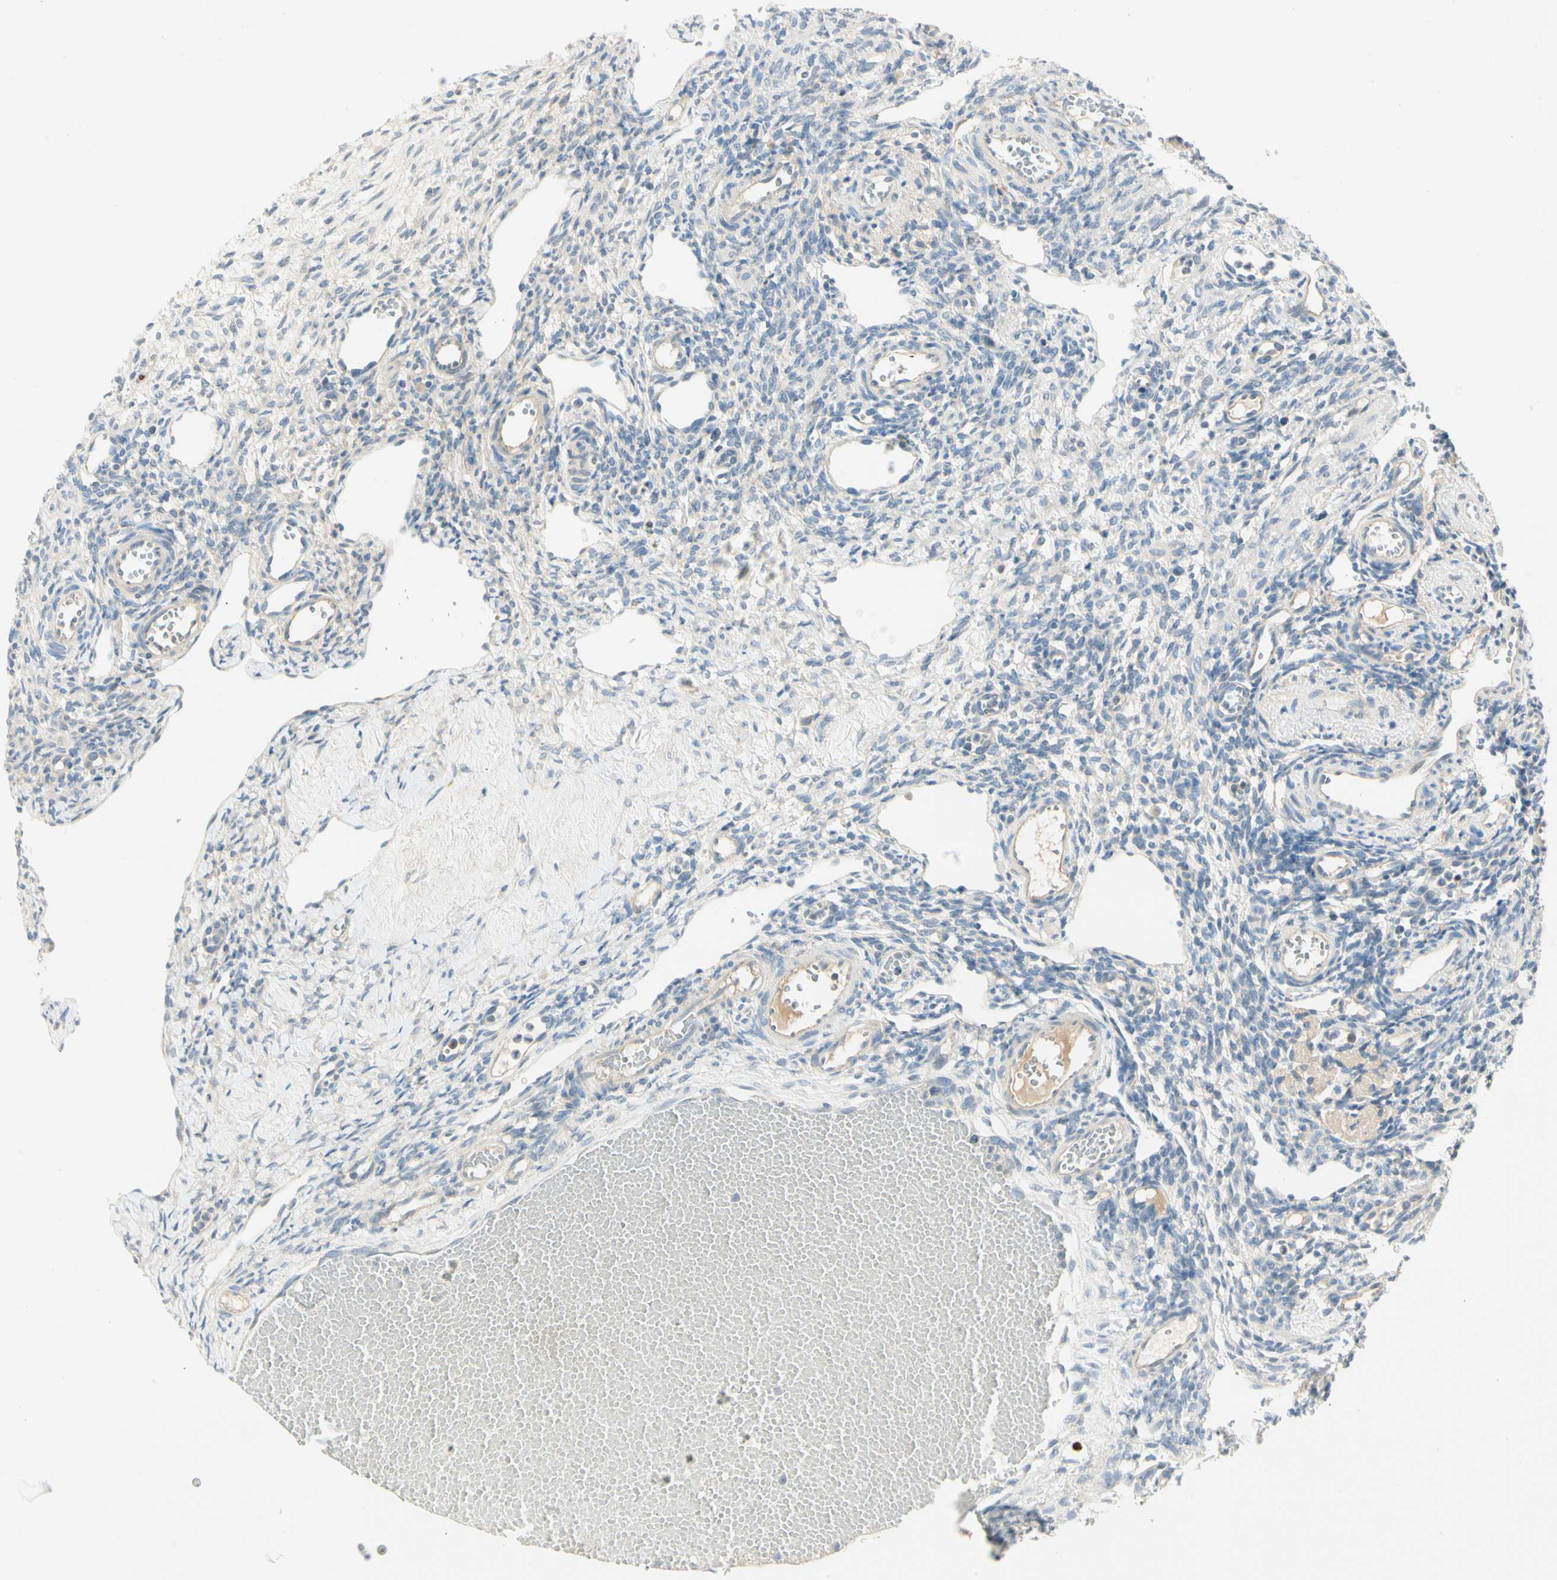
{"staining": {"intensity": "negative", "quantity": "none", "location": "none"}, "tissue": "ovary", "cell_type": "Ovarian stroma cells", "image_type": "normal", "snomed": [{"axis": "morphology", "description": "Normal tissue, NOS"}, {"axis": "topography", "description": "Ovary"}], "caption": "A photomicrograph of ovary stained for a protein displays no brown staining in ovarian stroma cells.", "gene": "PITX1", "patient": {"sex": "female", "age": 33}}